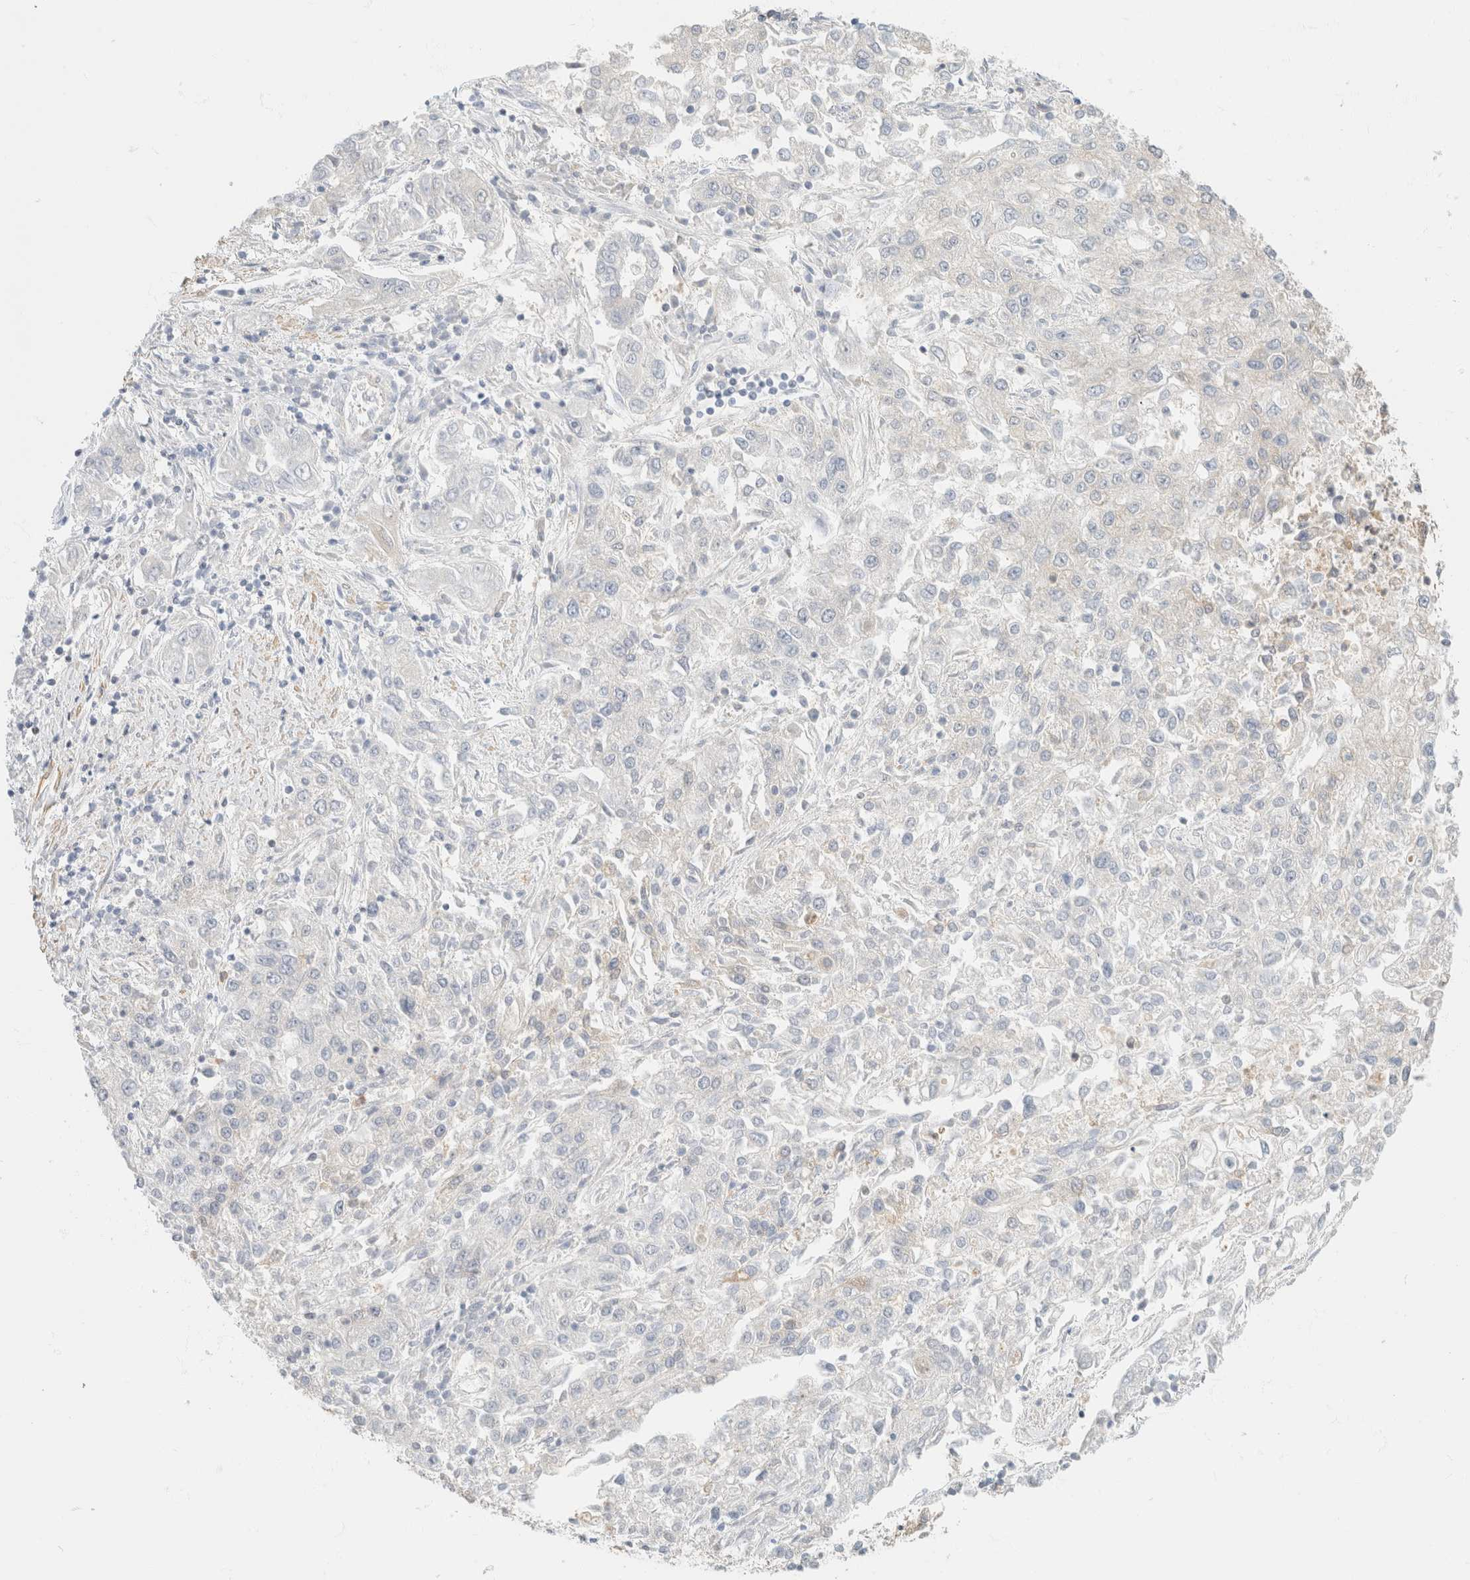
{"staining": {"intensity": "negative", "quantity": "none", "location": "none"}, "tissue": "endometrial cancer", "cell_type": "Tumor cells", "image_type": "cancer", "snomed": [{"axis": "morphology", "description": "Adenocarcinoma, NOS"}, {"axis": "topography", "description": "Endometrium"}], "caption": "A high-resolution histopathology image shows immunohistochemistry (IHC) staining of endometrial cancer, which reveals no significant expression in tumor cells.", "gene": "GPI", "patient": {"sex": "female", "age": 49}}